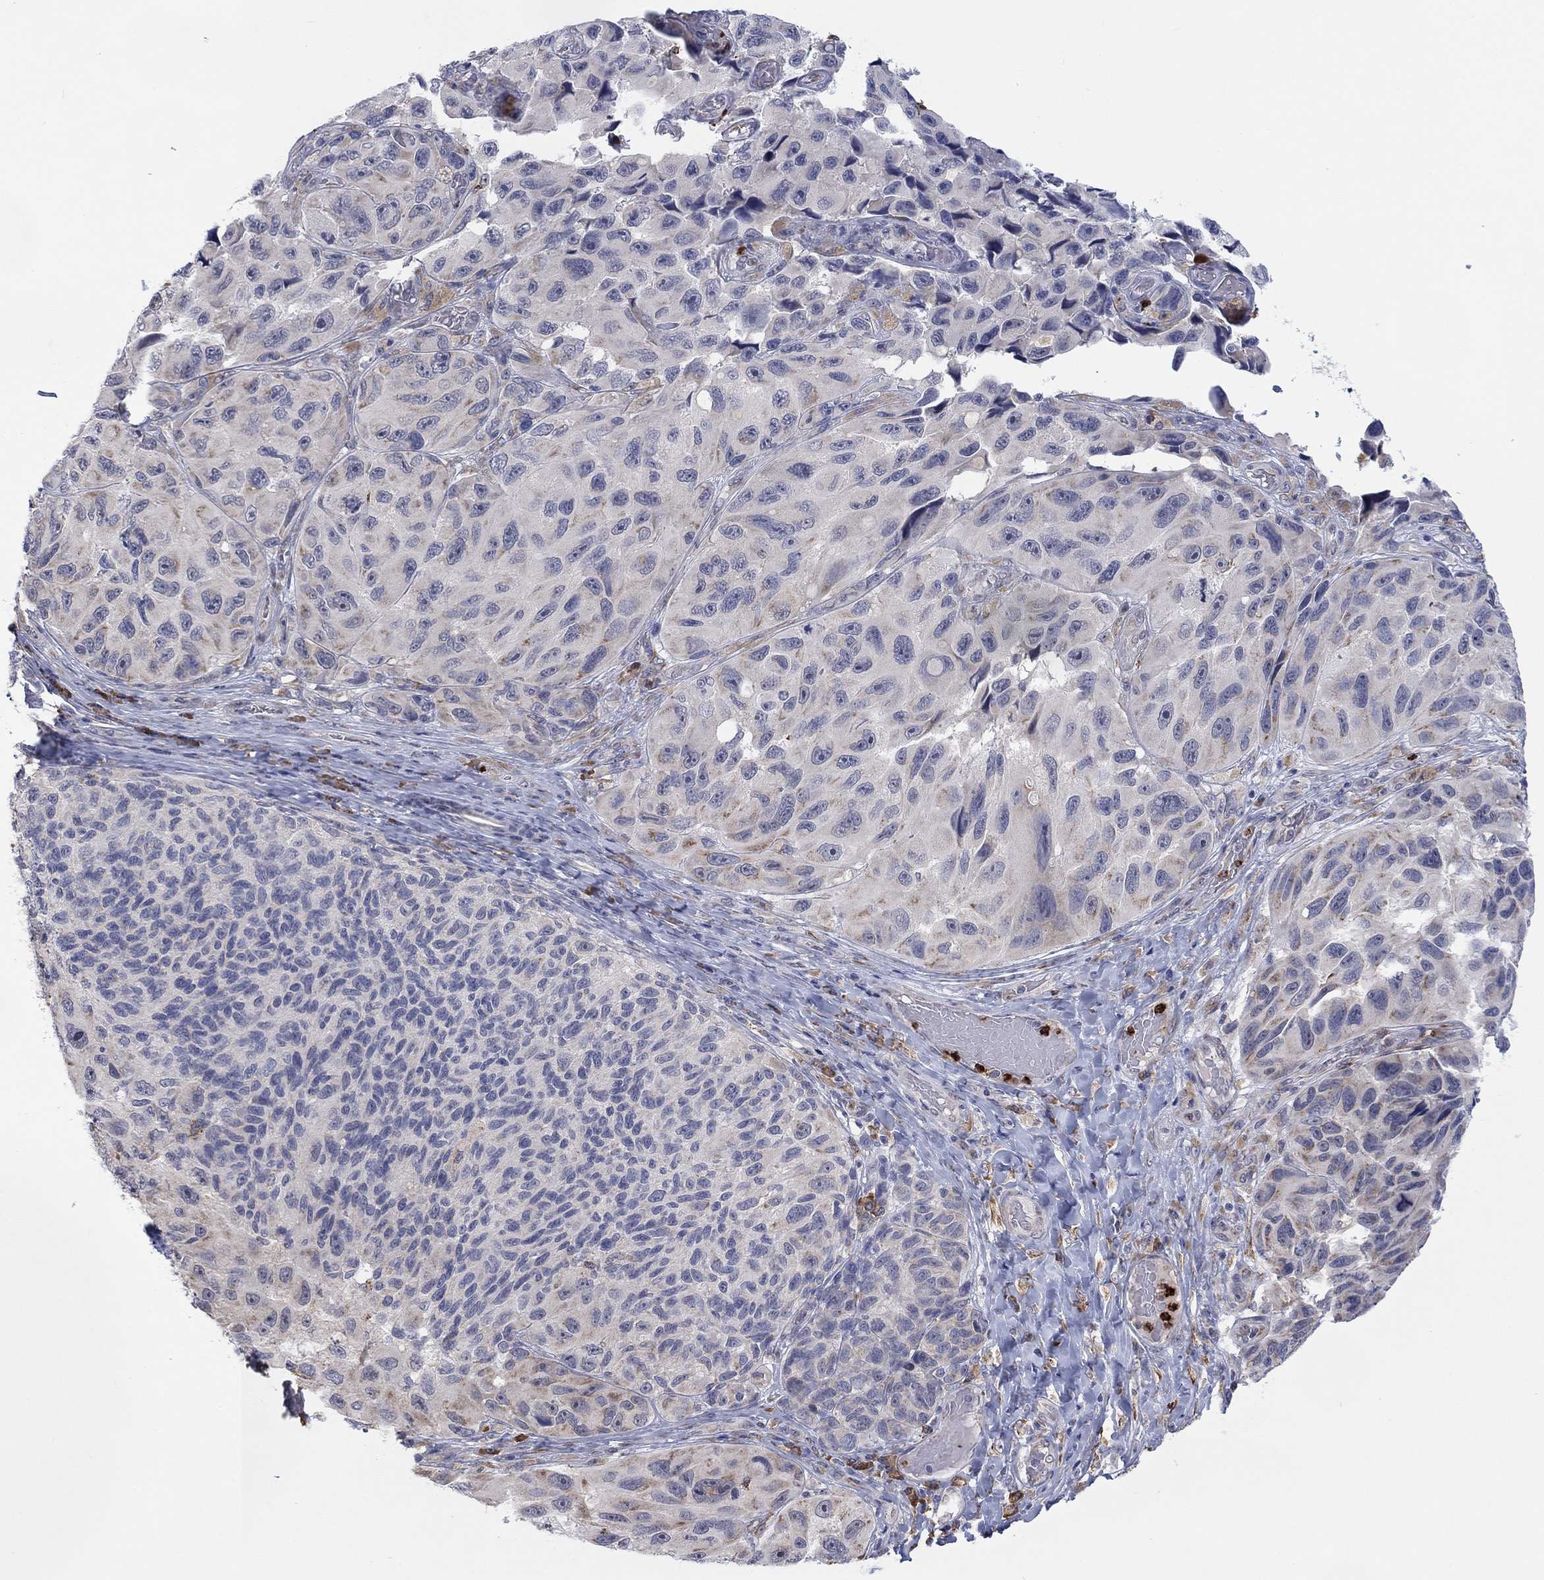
{"staining": {"intensity": "negative", "quantity": "none", "location": "none"}, "tissue": "melanoma", "cell_type": "Tumor cells", "image_type": "cancer", "snomed": [{"axis": "morphology", "description": "Malignant melanoma, NOS"}, {"axis": "topography", "description": "Skin"}], "caption": "DAB (3,3'-diaminobenzidine) immunohistochemical staining of malignant melanoma shows no significant expression in tumor cells.", "gene": "MTRFR", "patient": {"sex": "female", "age": 73}}